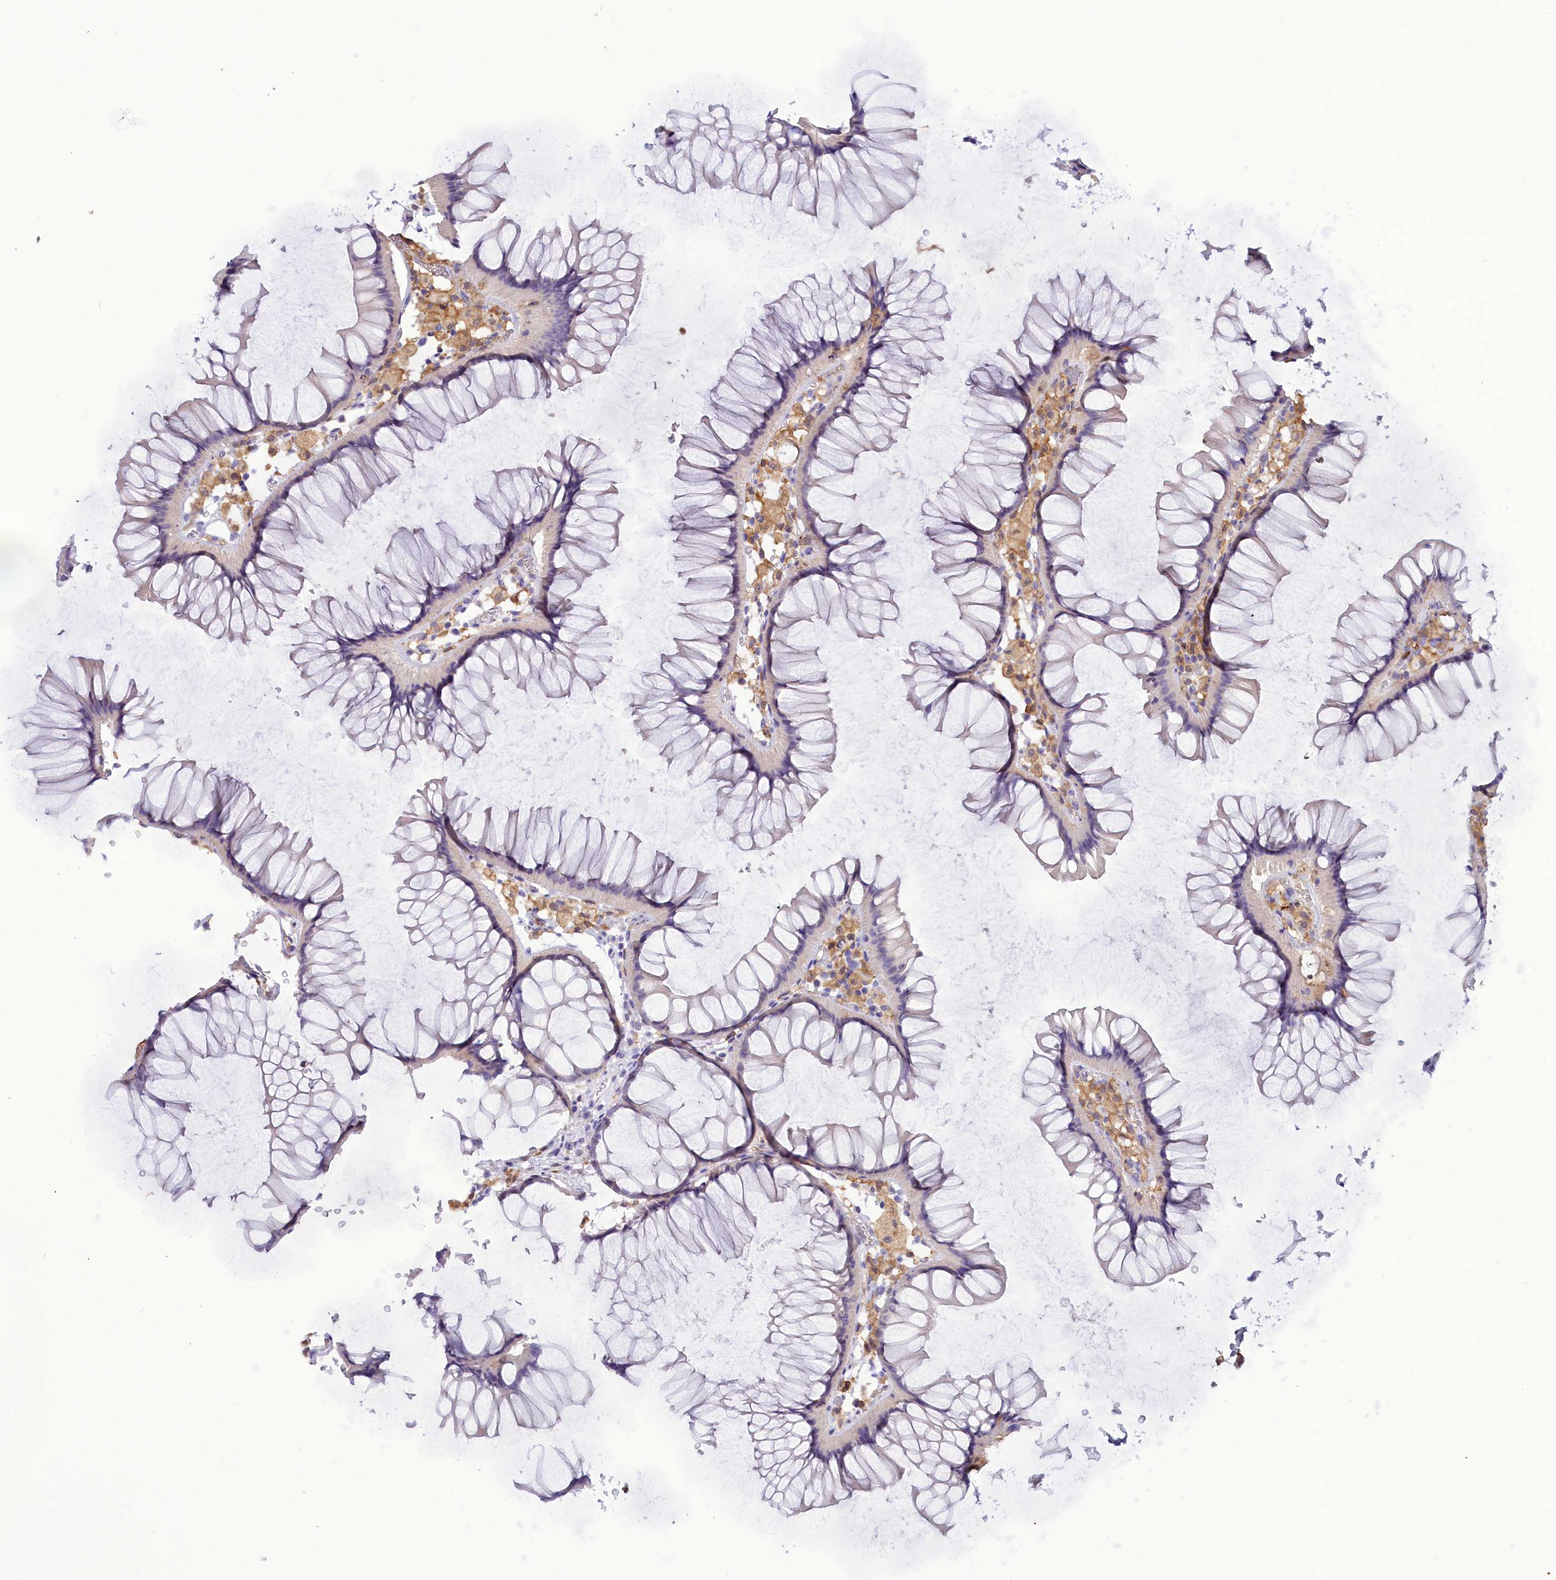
{"staining": {"intensity": "negative", "quantity": "none", "location": "none"}, "tissue": "colon", "cell_type": "Endothelial cells", "image_type": "normal", "snomed": [{"axis": "morphology", "description": "Normal tissue, NOS"}, {"axis": "topography", "description": "Colon"}], "caption": "DAB (3,3'-diaminobenzidine) immunohistochemical staining of normal colon reveals no significant positivity in endothelial cells. The staining is performed using DAB brown chromogen with nuclei counter-stained in using hematoxylin.", "gene": "FAM149B1", "patient": {"sex": "female", "age": 82}}